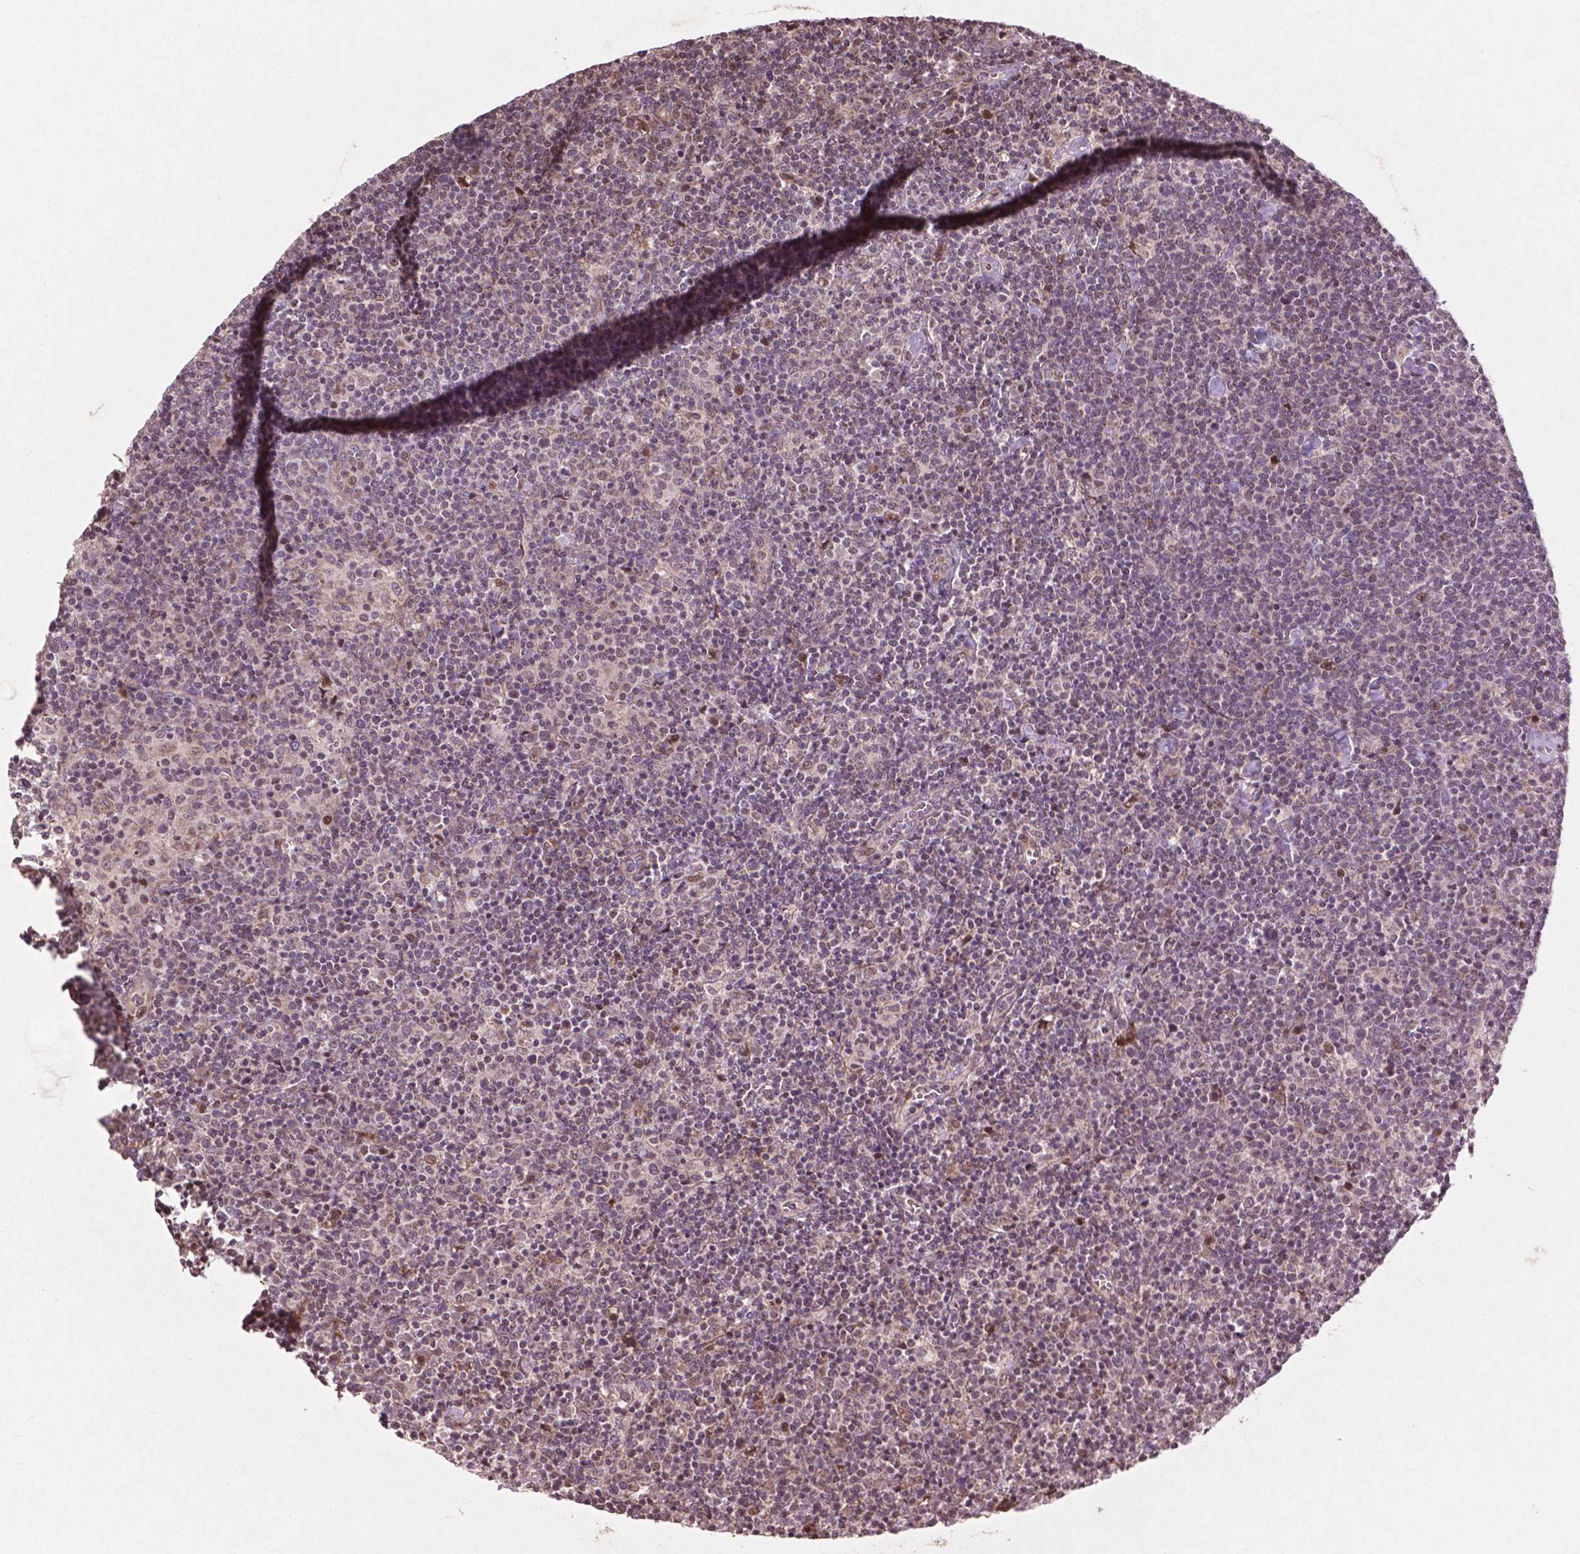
{"staining": {"intensity": "moderate", "quantity": "<25%", "location": "cytoplasmic/membranous,nuclear"}, "tissue": "lymphoma", "cell_type": "Tumor cells", "image_type": "cancer", "snomed": [{"axis": "morphology", "description": "Malignant lymphoma, non-Hodgkin's type, High grade"}, {"axis": "topography", "description": "Lymph node"}], "caption": "This micrograph shows IHC staining of human lymphoma, with low moderate cytoplasmic/membranous and nuclear staining in approximately <25% of tumor cells.", "gene": "B3GALNT2", "patient": {"sex": "male", "age": 61}}